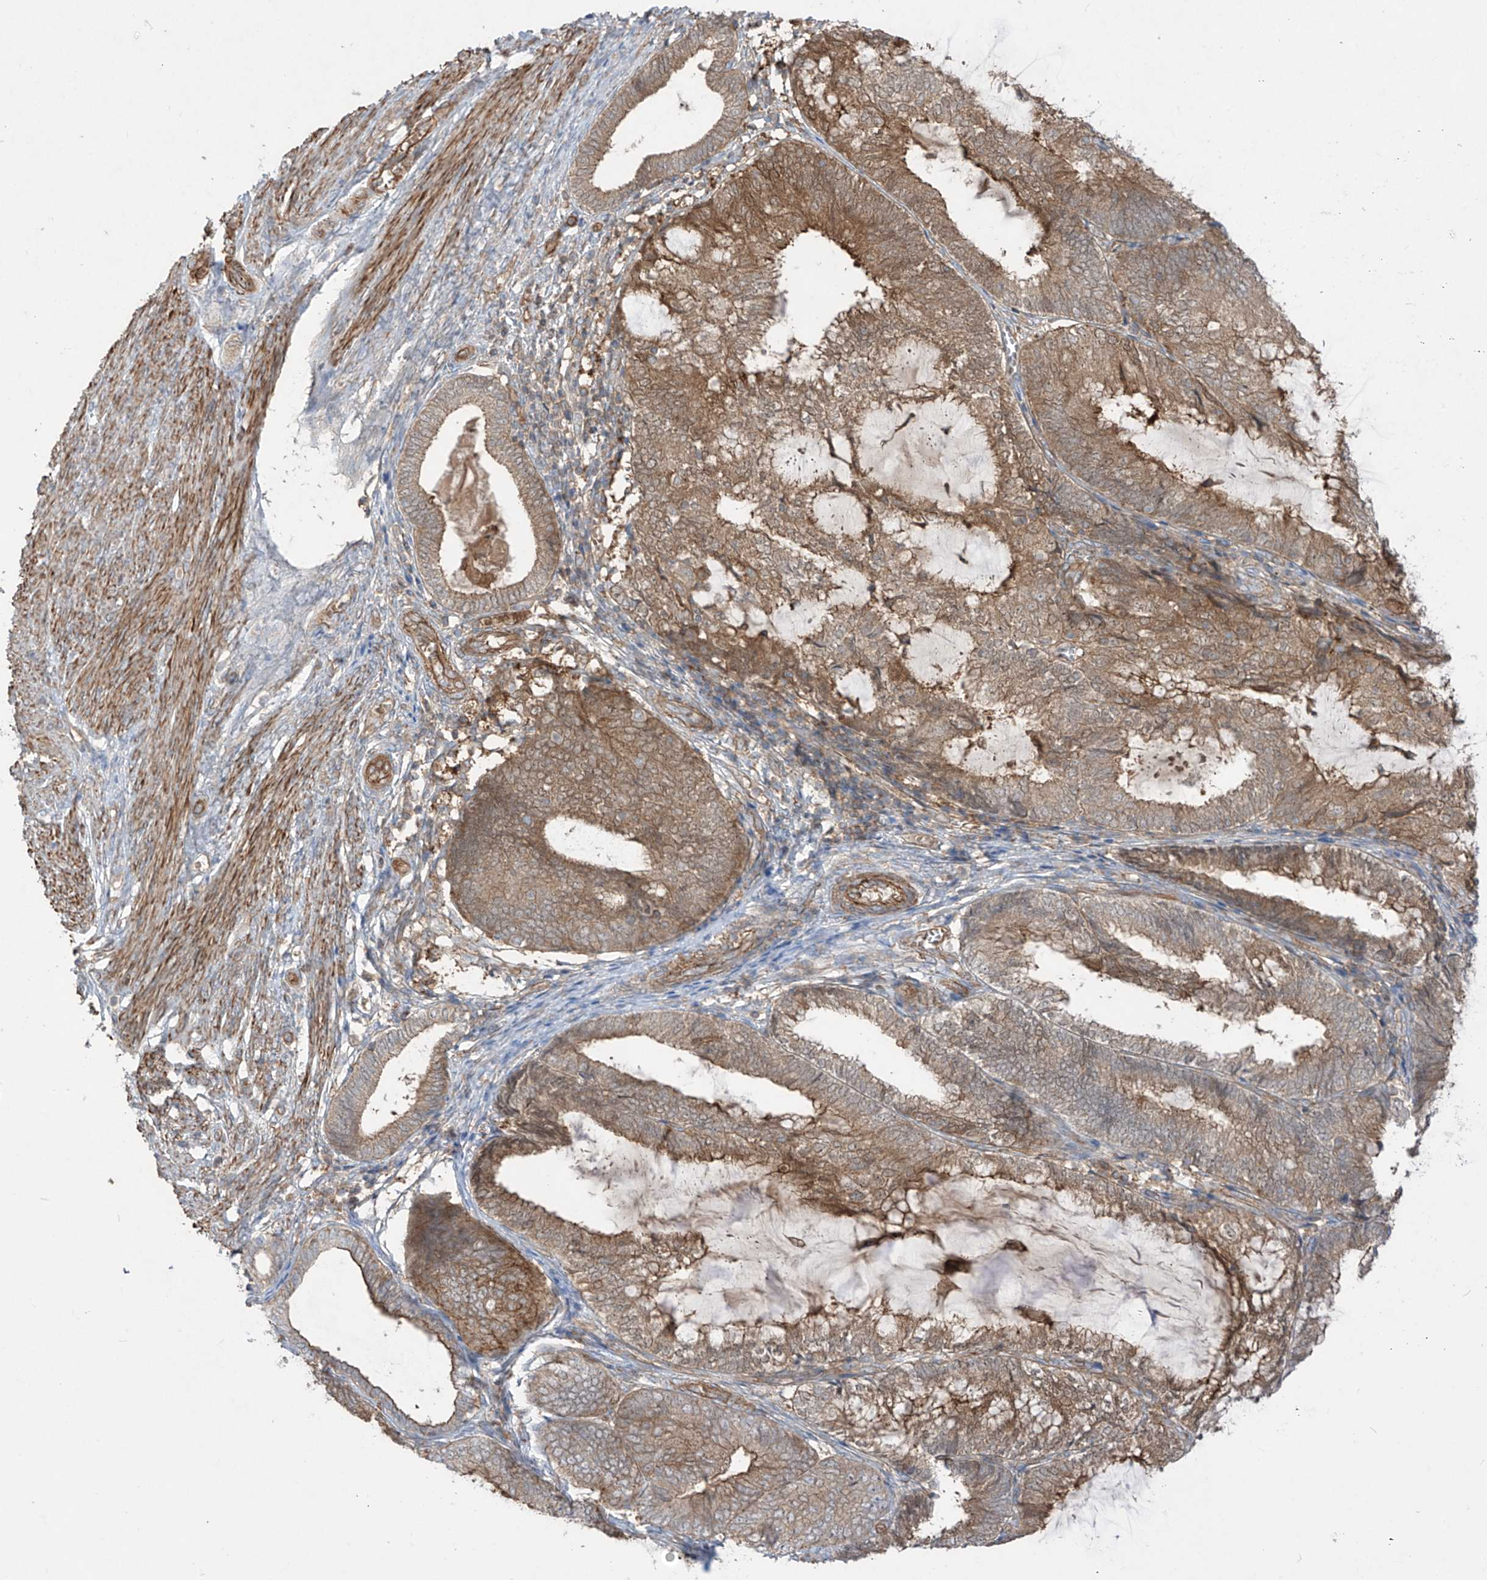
{"staining": {"intensity": "moderate", "quantity": ">75%", "location": "cytoplasmic/membranous"}, "tissue": "endometrial cancer", "cell_type": "Tumor cells", "image_type": "cancer", "snomed": [{"axis": "morphology", "description": "Adenocarcinoma, NOS"}, {"axis": "topography", "description": "Endometrium"}], "caption": "IHC of adenocarcinoma (endometrial) exhibits medium levels of moderate cytoplasmic/membranous positivity in approximately >75% of tumor cells. (Stains: DAB (3,3'-diaminobenzidine) in brown, nuclei in blue, Microscopy: brightfield microscopy at high magnification).", "gene": "TRMU", "patient": {"sex": "female", "age": 81}}